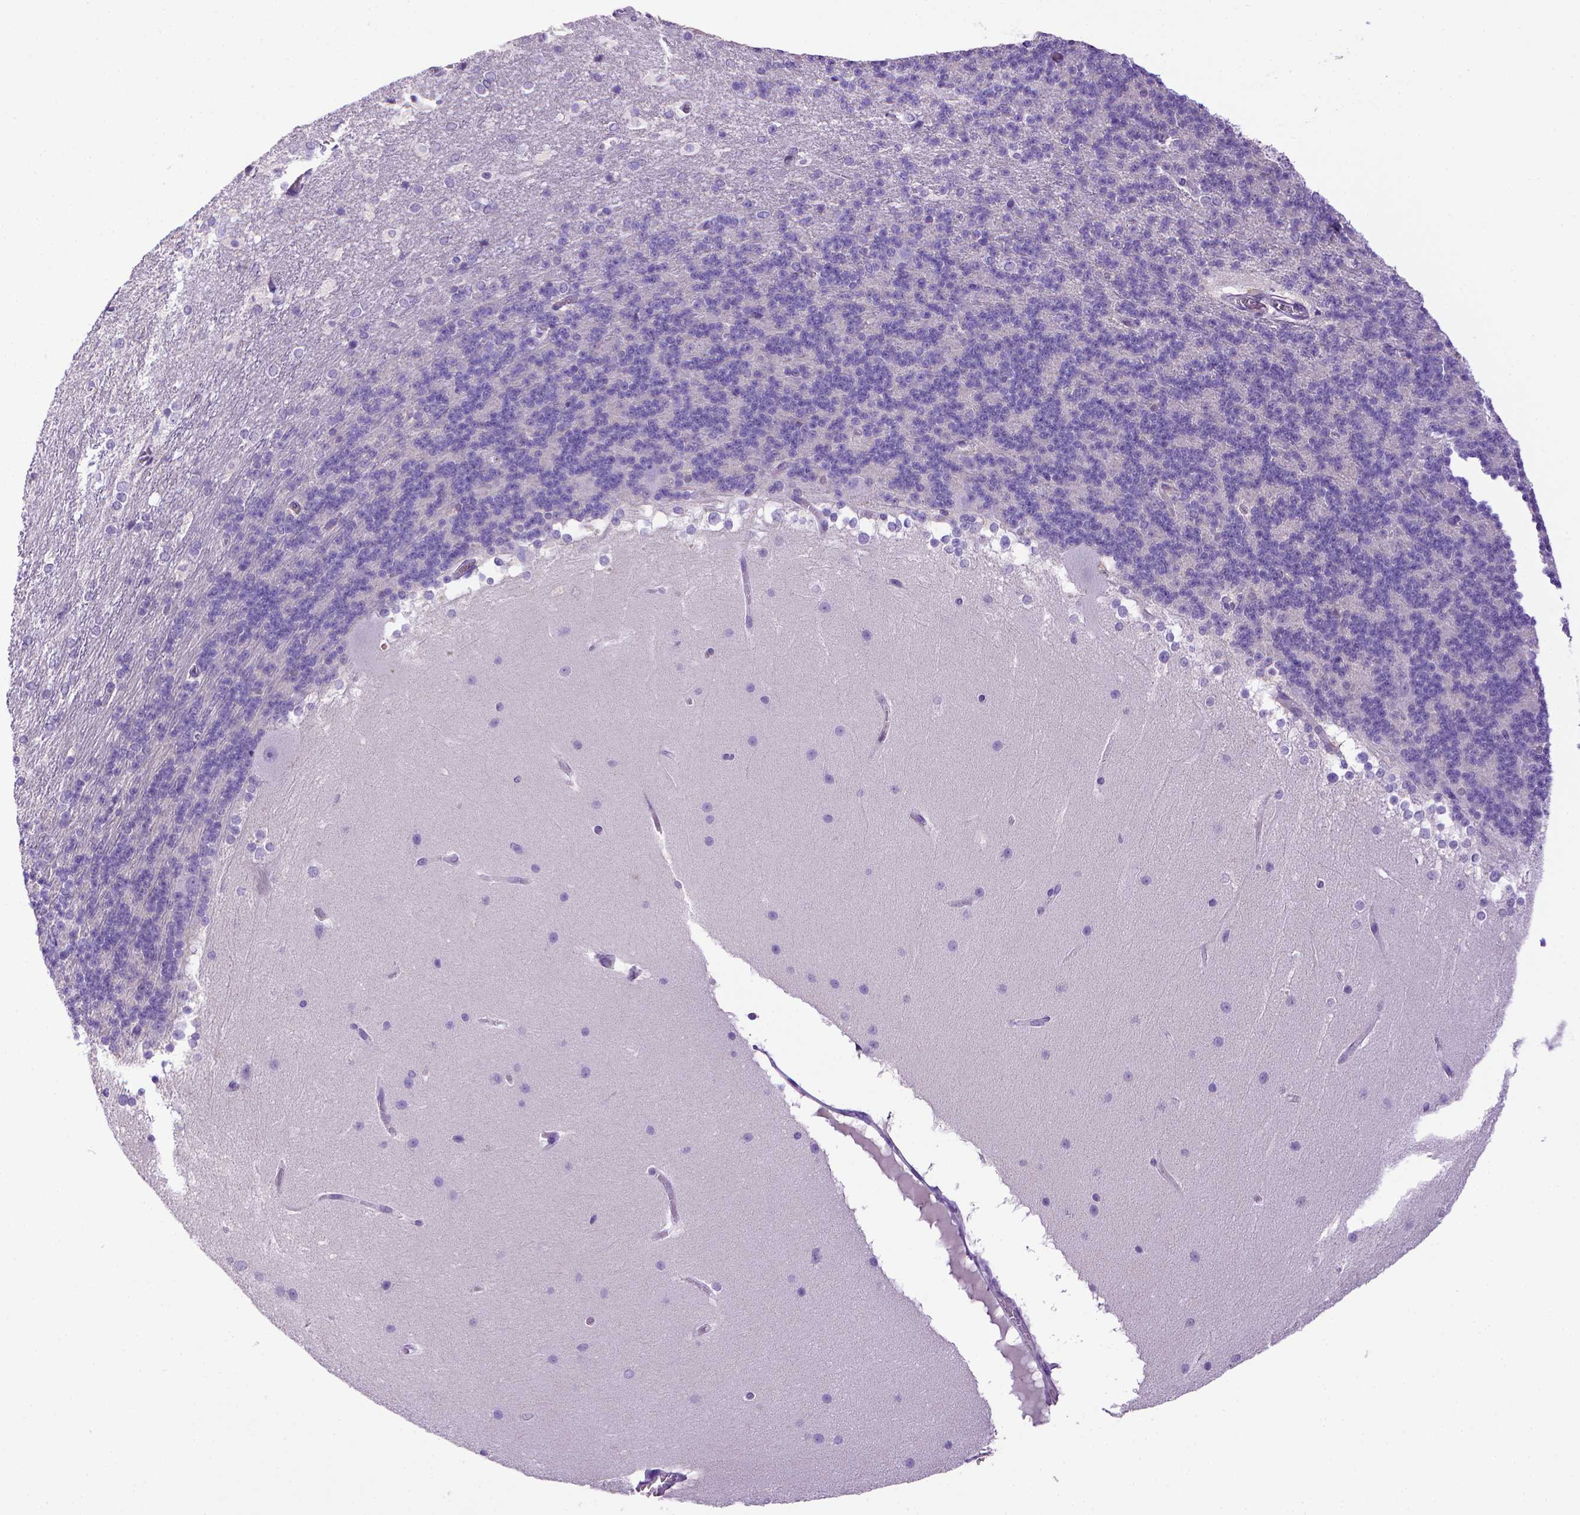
{"staining": {"intensity": "negative", "quantity": "none", "location": "none"}, "tissue": "cerebellum", "cell_type": "Cells in granular layer", "image_type": "normal", "snomed": [{"axis": "morphology", "description": "Normal tissue, NOS"}, {"axis": "topography", "description": "Cerebellum"}], "caption": "A high-resolution histopathology image shows IHC staining of unremarkable cerebellum, which shows no significant positivity in cells in granular layer.", "gene": "BAAT", "patient": {"sex": "female", "age": 19}}